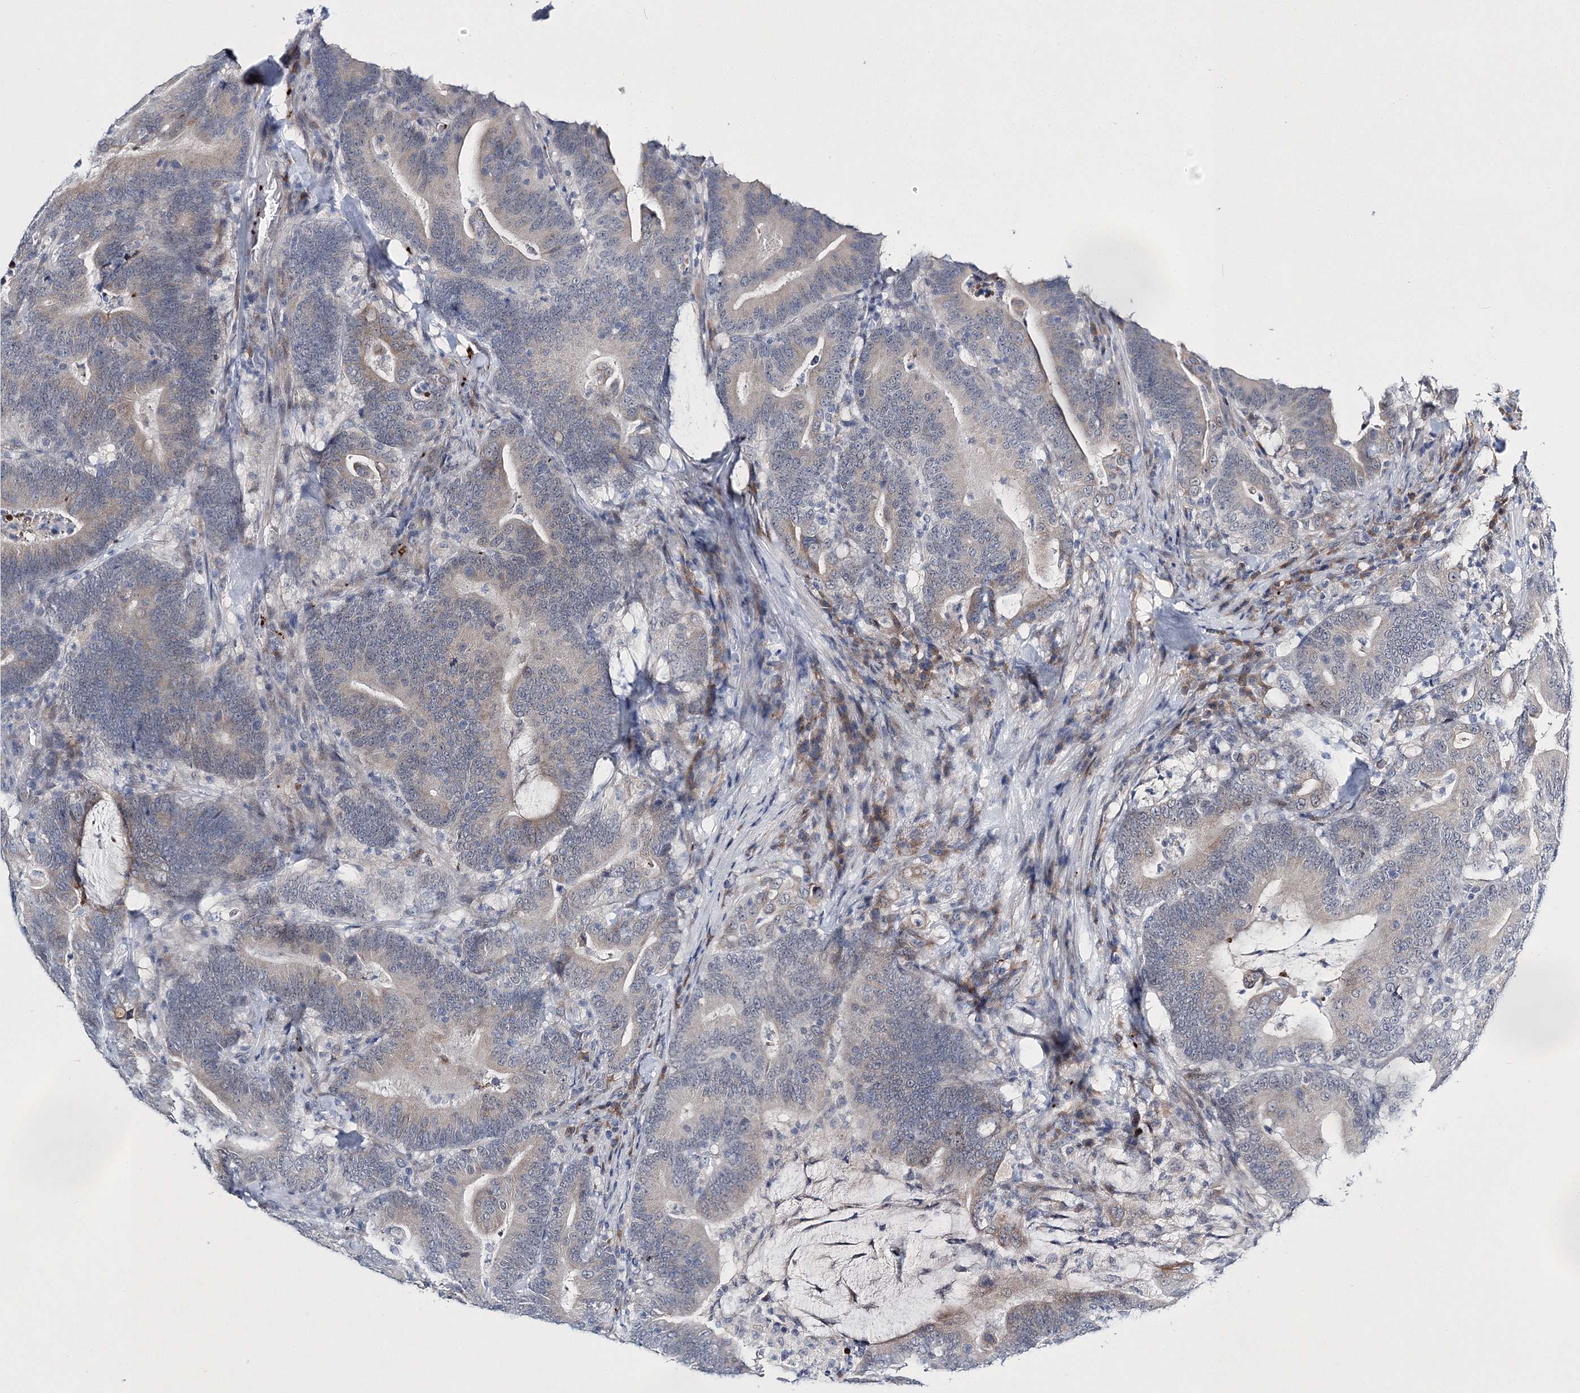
{"staining": {"intensity": "negative", "quantity": "none", "location": "none"}, "tissue": "colorectal cancer", "cell_type": "Tumor cells", "image_type": "cancer", "snomed": [{"axis": "morphology", "description": "Adenocarcinoma, NOS"}, {"axis": "topography", "description": "Colon"}], "caption": "Immunohistochemistry photomicrograph of neoplastic tissue: colorectal adenocarcinoma stained with DAB shows no significant protein staining in tumor cells.", "gene": "MYOZ2", "patient": {"sex": "female", "age": 66}}